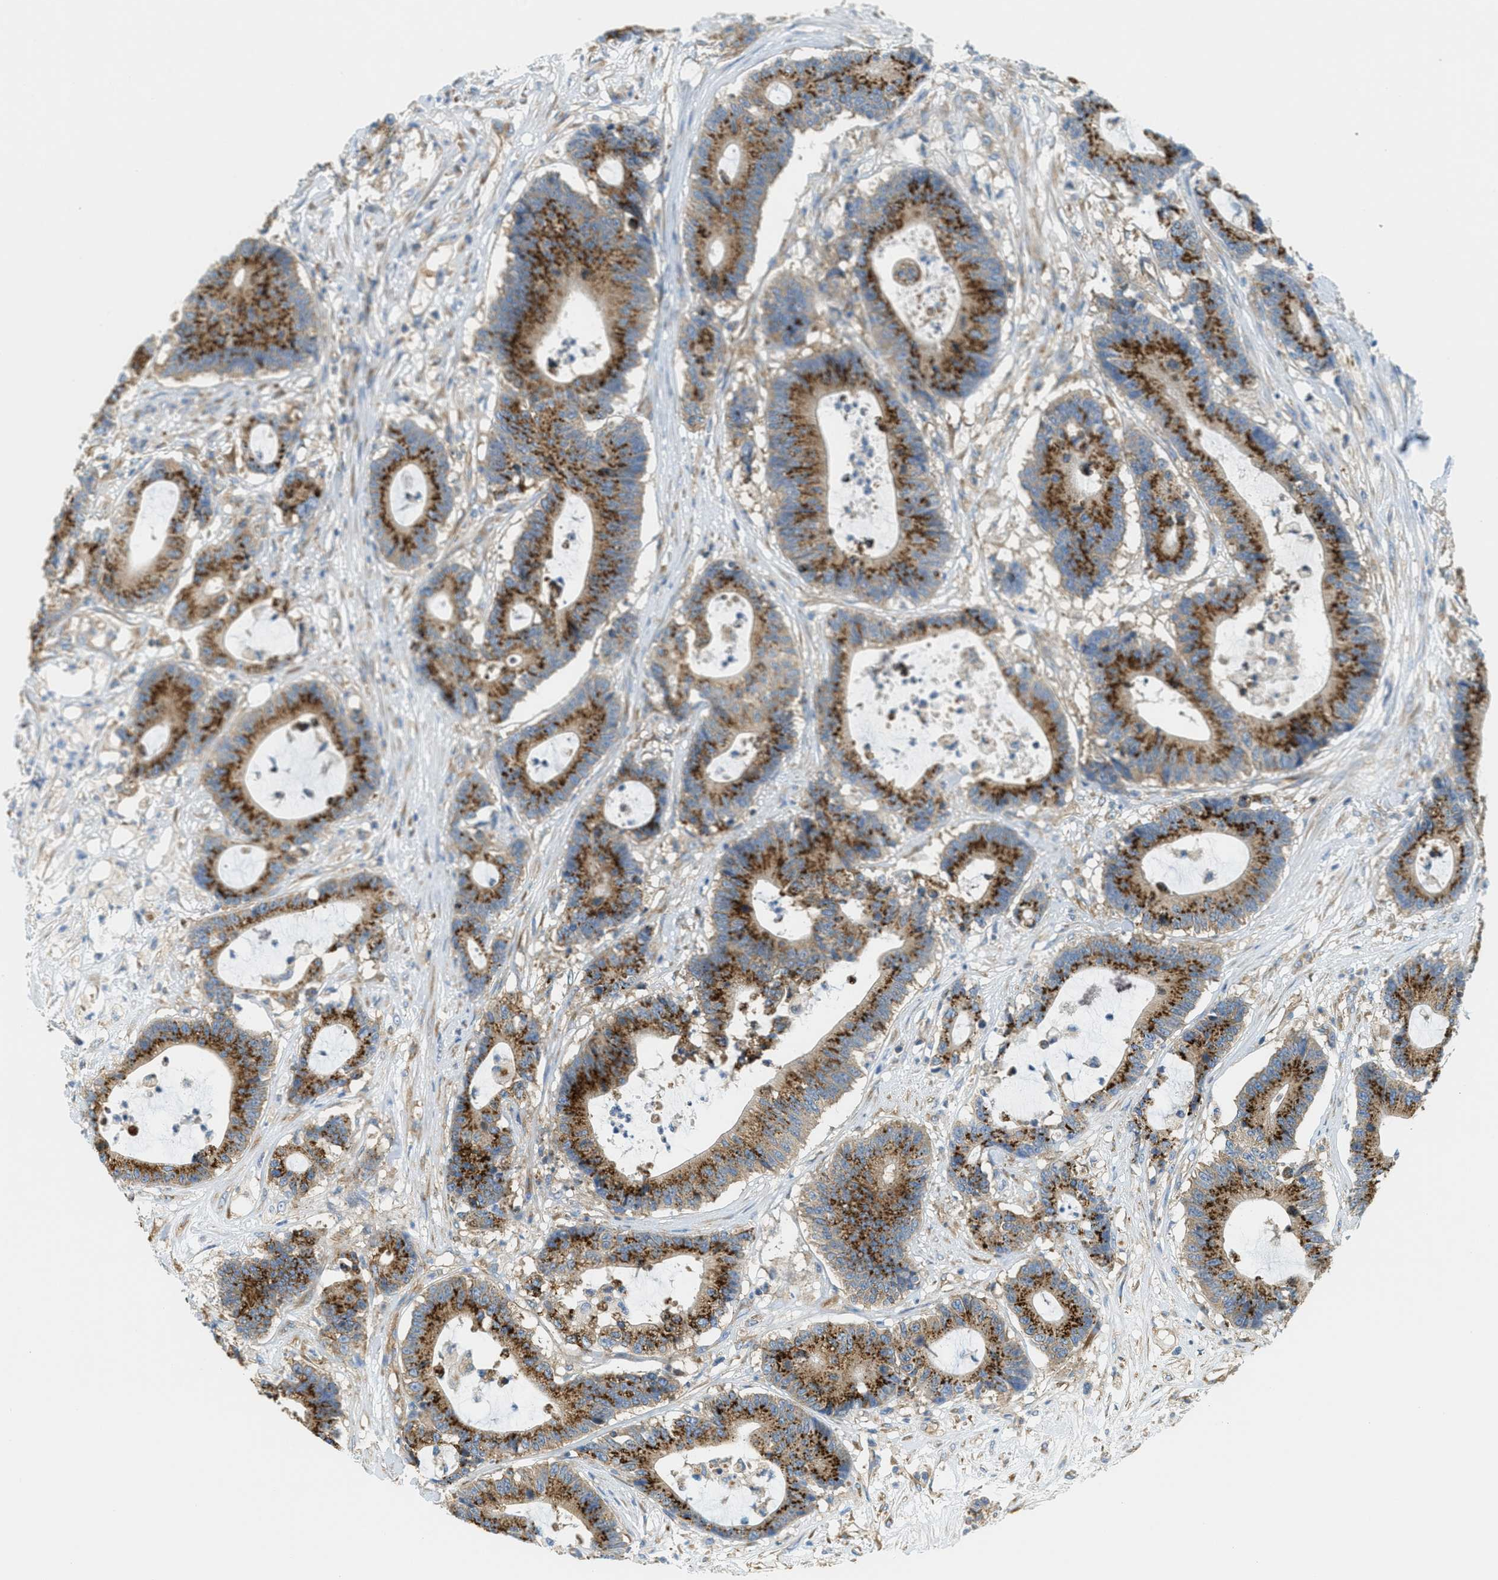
{"staining": {"intensity": "strong", "quantity": "25%-75%", "location": "cytoplasmic/membranous"}, "tissue": "colorectal cancer", "cell_type": "Tumor cells", "image_type": "cancer", "snomed": [{"axis": "morphology", "description": "Adenocarcinoma, NOS"}, {"axis": "topography", "description": "Colon"}], "caption": "Protein analysis of adenocarcinoma (colorectal) tissue displays strong cytoplasmic/membranous expression in approximately 25%-75% of tumor cells. Using DAB (brown) and hematoxylin (blue) stains, captured at high magnification using brightfield microscopy.", "gene": "ABCF1", "patient": {"sex": "female", "age": 84}}